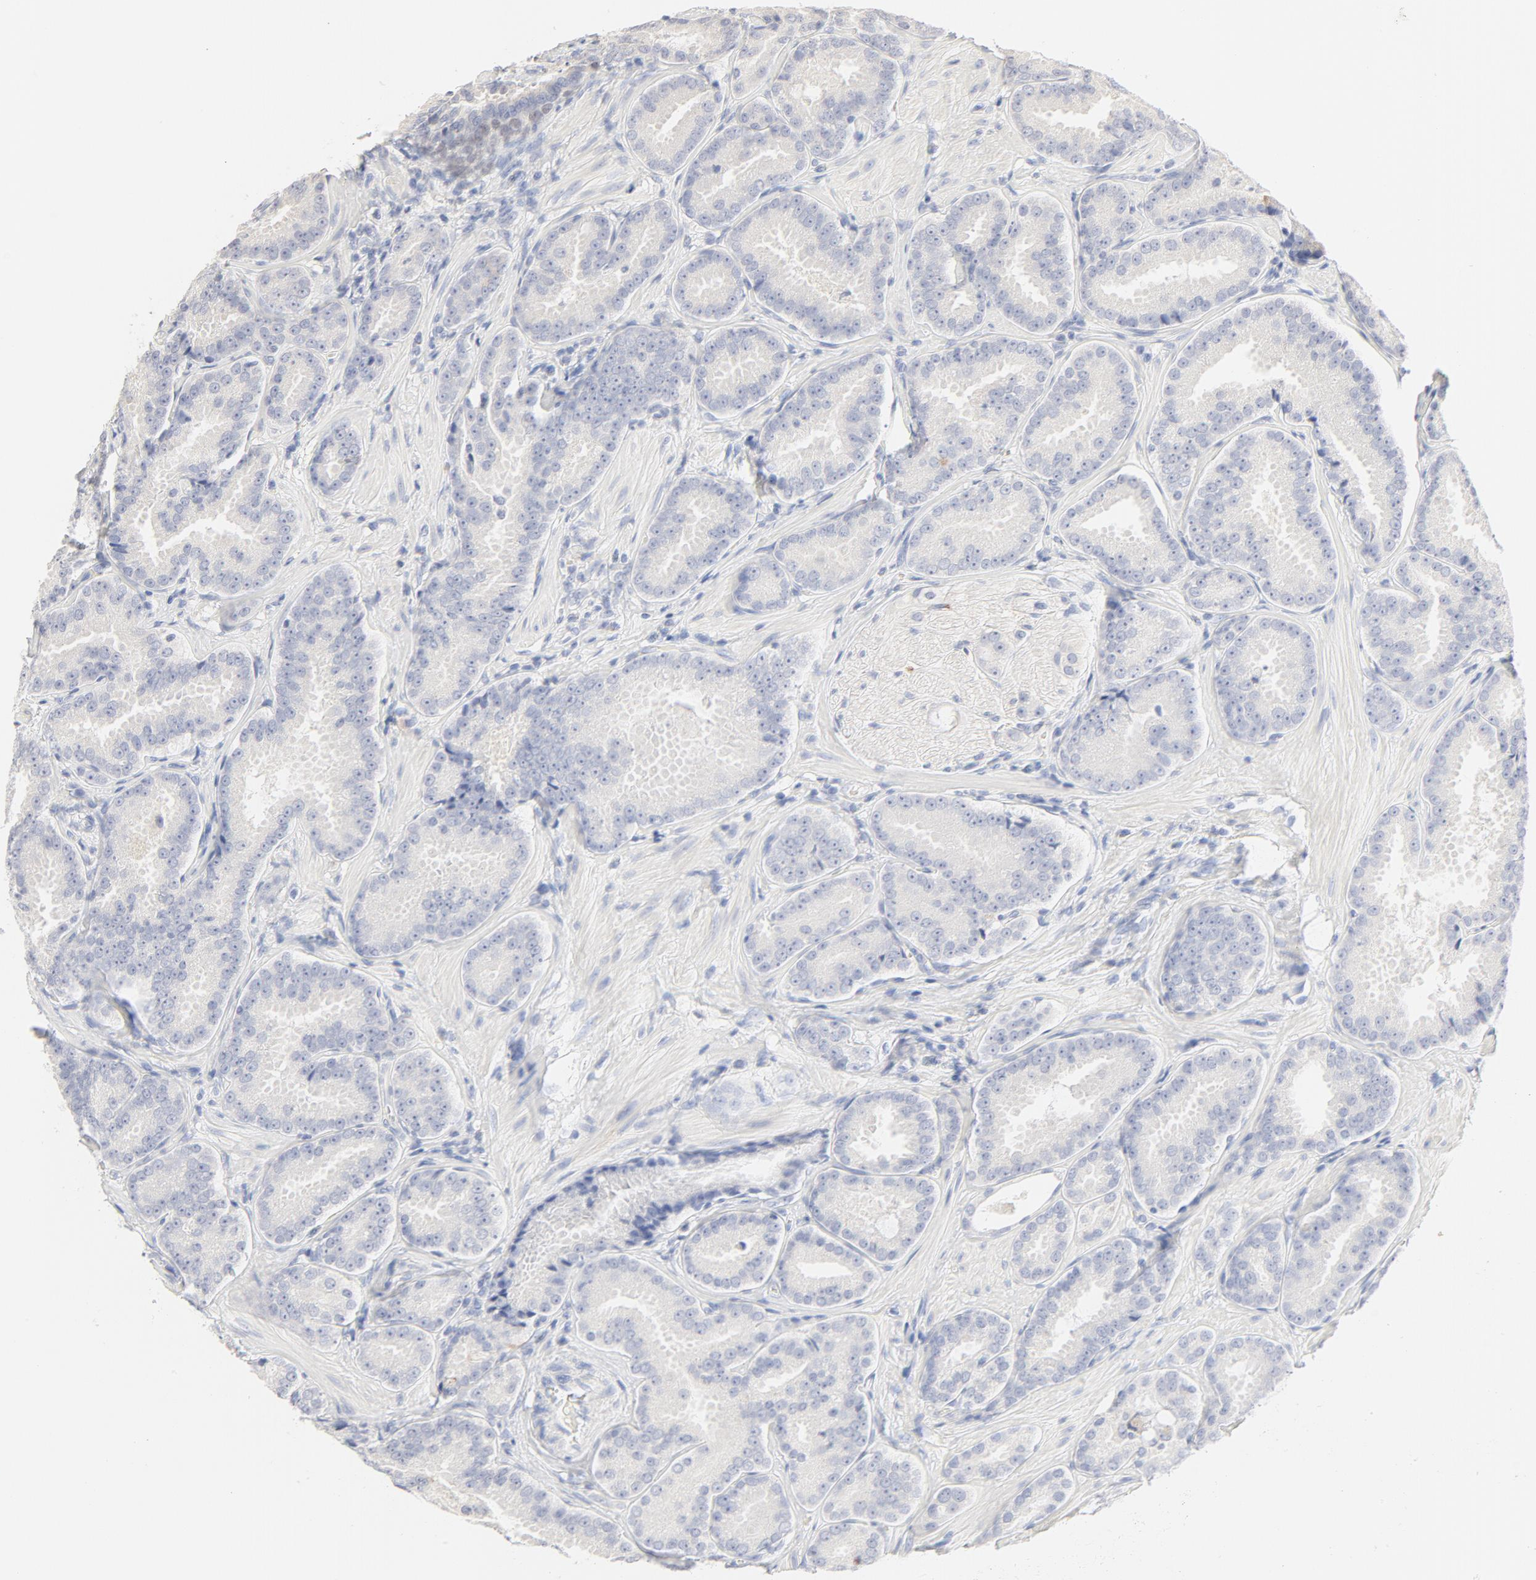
{"staining": {"intensity": "negative", "quantity": "none", "location": "none"}, "tissue": "prostate cancer", "cell_type": "Tumor cells", "image_type": "cancer", "snomed": [{"axis": "morphology", "description": "Adenocarcinoma, Low grade"}, {"axis": "topography", "description": "Prostate"}], "caption": "High magnification brightfield microscopy of prostate cancer stained with DAB (brown) and counterstained with hematoxylin (blue): tumor cells show no significant positivity.", "gene": "FCGBP", "patient": {"sex": "male", "age": 59}}